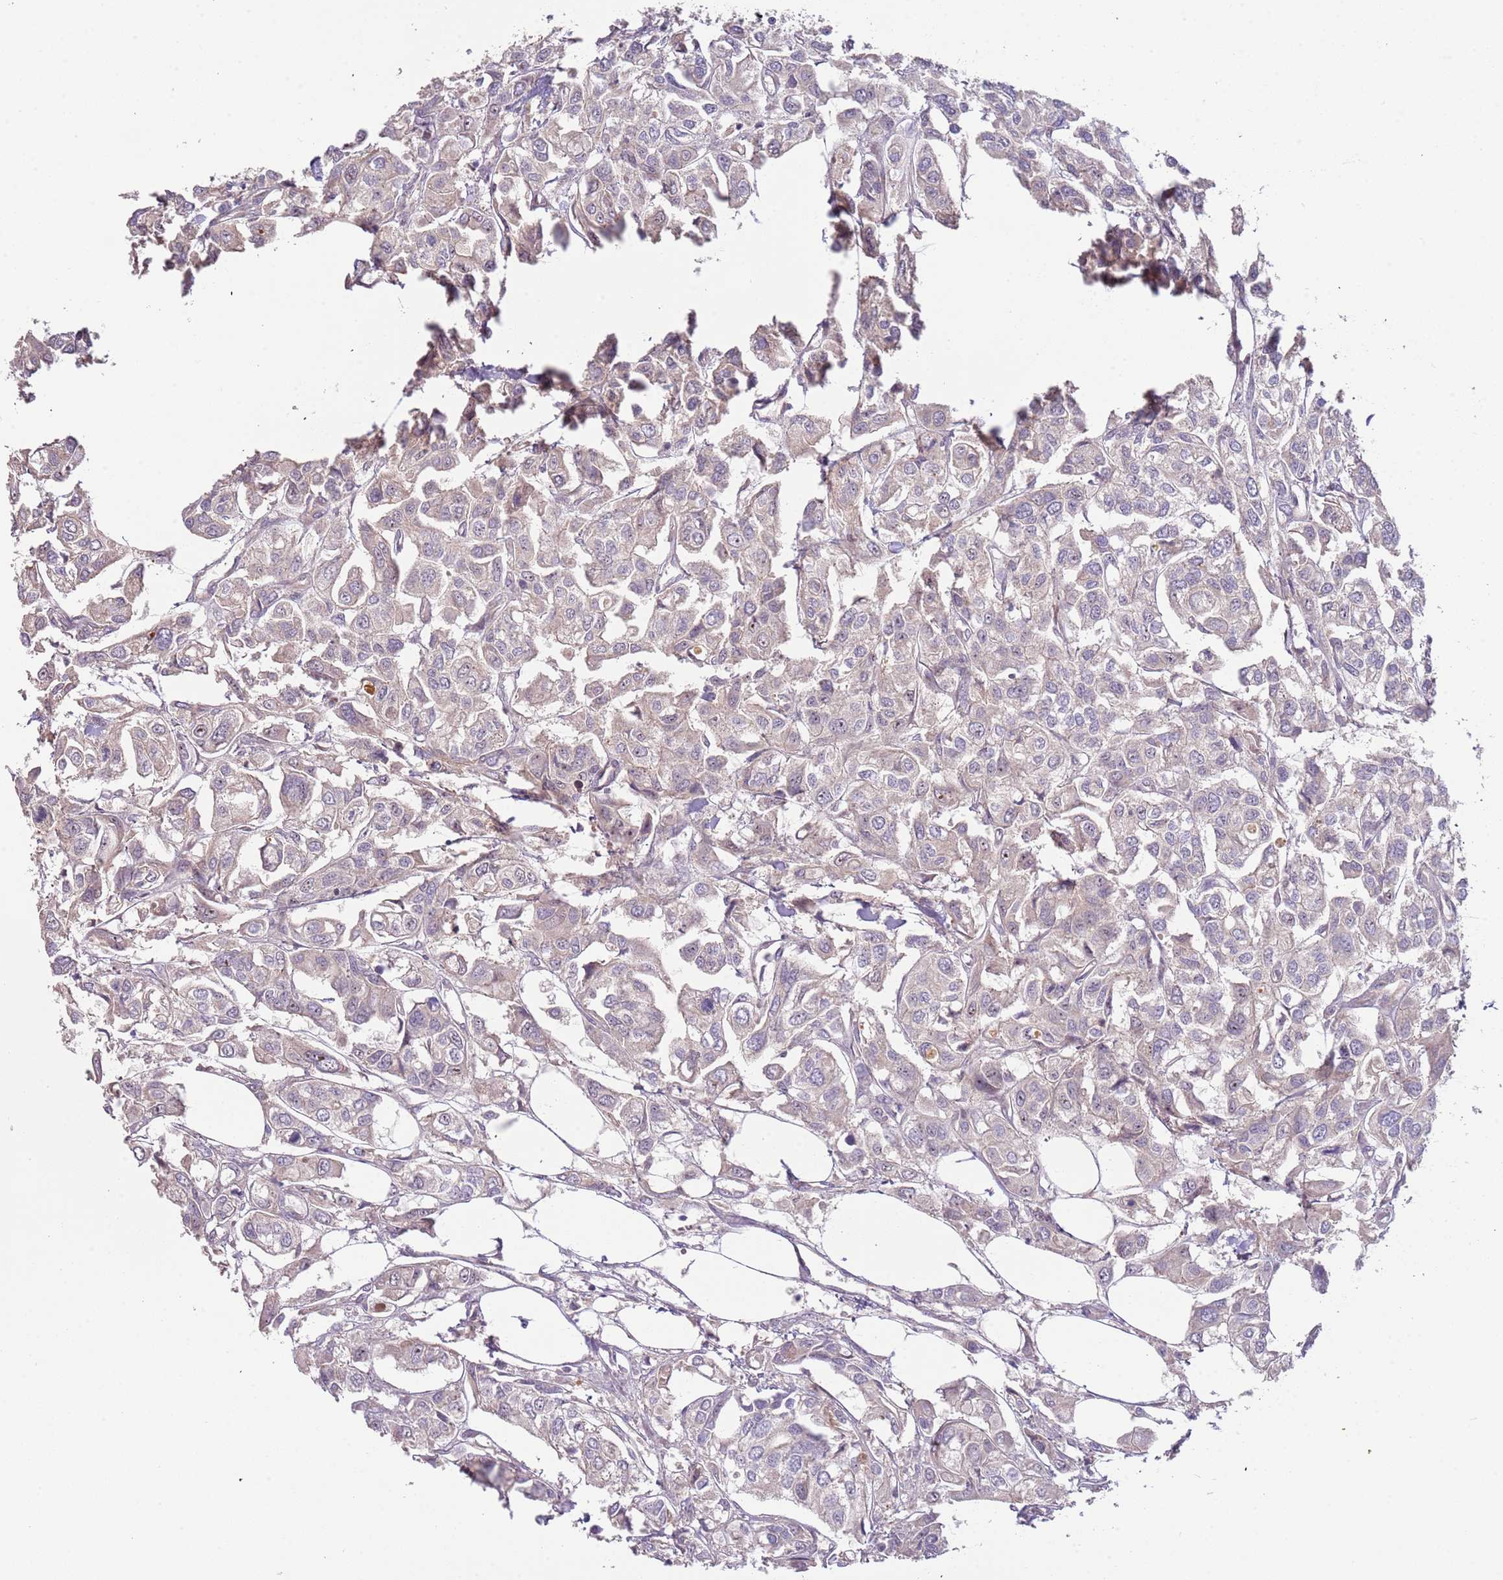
{"staining": {"intensity": "negative", "quantity": "none", "location": "none"}, "tissue": "urothelial cancer", "cell_type": "Tumor cells", "image_type": "cancer", "snomed": [{"axis": "morphology", "description": "Urothelial carcinoma, High grade"}, {"axis": "topography", "description": "Urinary bladder"}], "caption": "Immunohistochemistry of human high-grade urothelial carcinoma shows no staining in tumor cells.", "gene": "TRAPPC6B", "patient": {"sex": "male", "age": 67}}